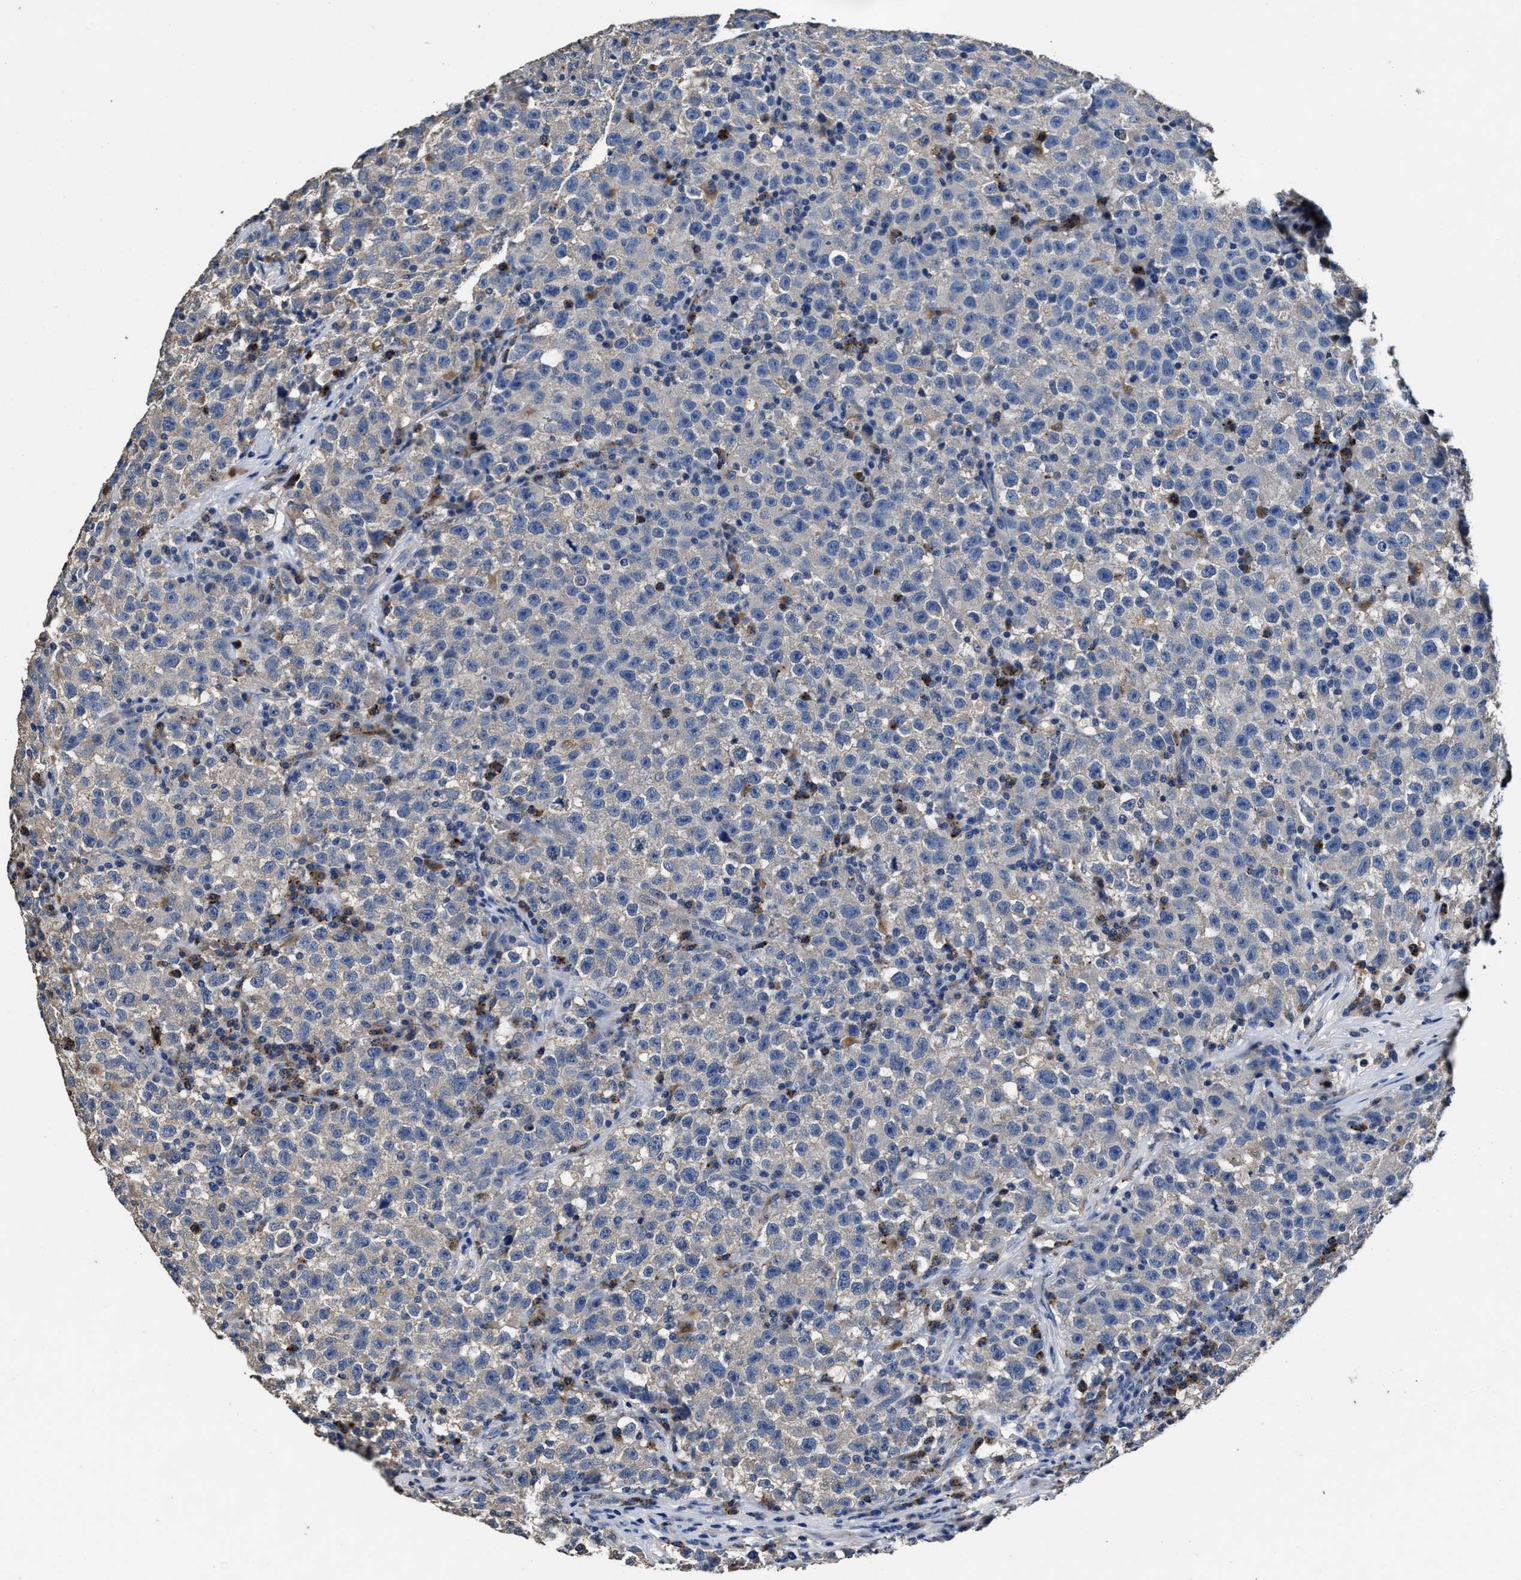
{"staining": {"intensity": "negative", "quantity": "none", "location": "none"}, "tissue": "testis cancer", "cell_type": "Tumor cells", "image_type": "cancer", "snomed": [{"axis": "morphology", "description": "Seminoma, NOS"}, {"axis": "topography", "description": "Testis"}], "caption": "Immunohistochemical staining of seminoma (testis) reveals no significant positivity in tumor cells.", "gene": "UBR4", "patient": {"sex": "male", "age": 22}}